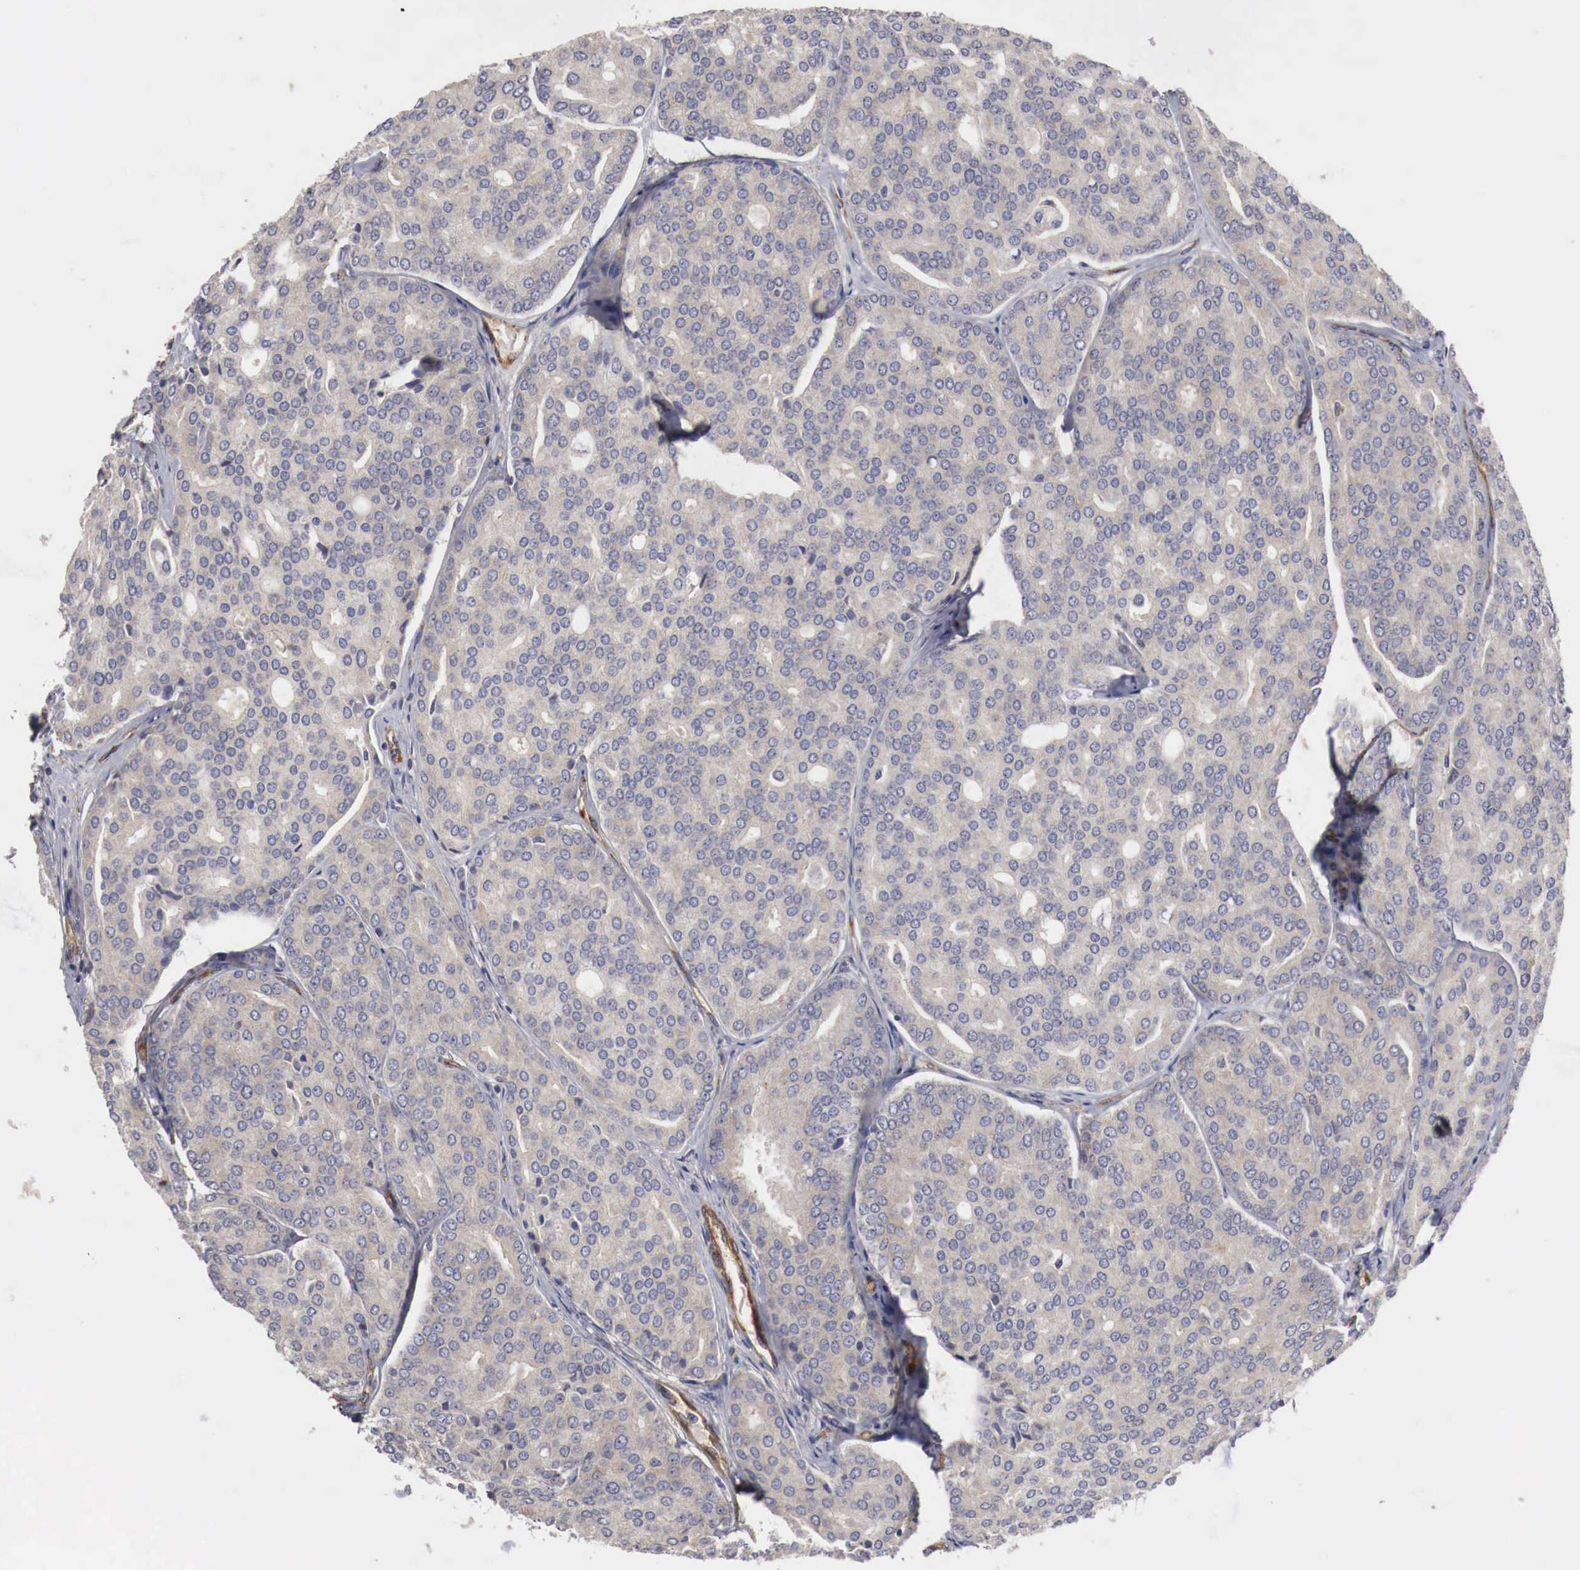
{"staining": {"intensity": "weak", "quantity": ">75%", "location": "cytoplasmic/membranous"}, "tissue": "prostate cancer", "cell_type": "Tumor cells", "image_type": "cancer", "snomed": [{"axis": "morphology", "description": "Adenocarcinoma, High grade"}, {"axis": "topography", "description": "Prostate"}], "caption": "Prostate adenocarcinoma (high-grade) stained with DAB immunohistochemistry shows low levels of weak cytoplasmic/membranous positivity in approximately >75% of tumor cells.", "gene": "ARMCX4", "patient": {"sex": "male", "age": 64}}